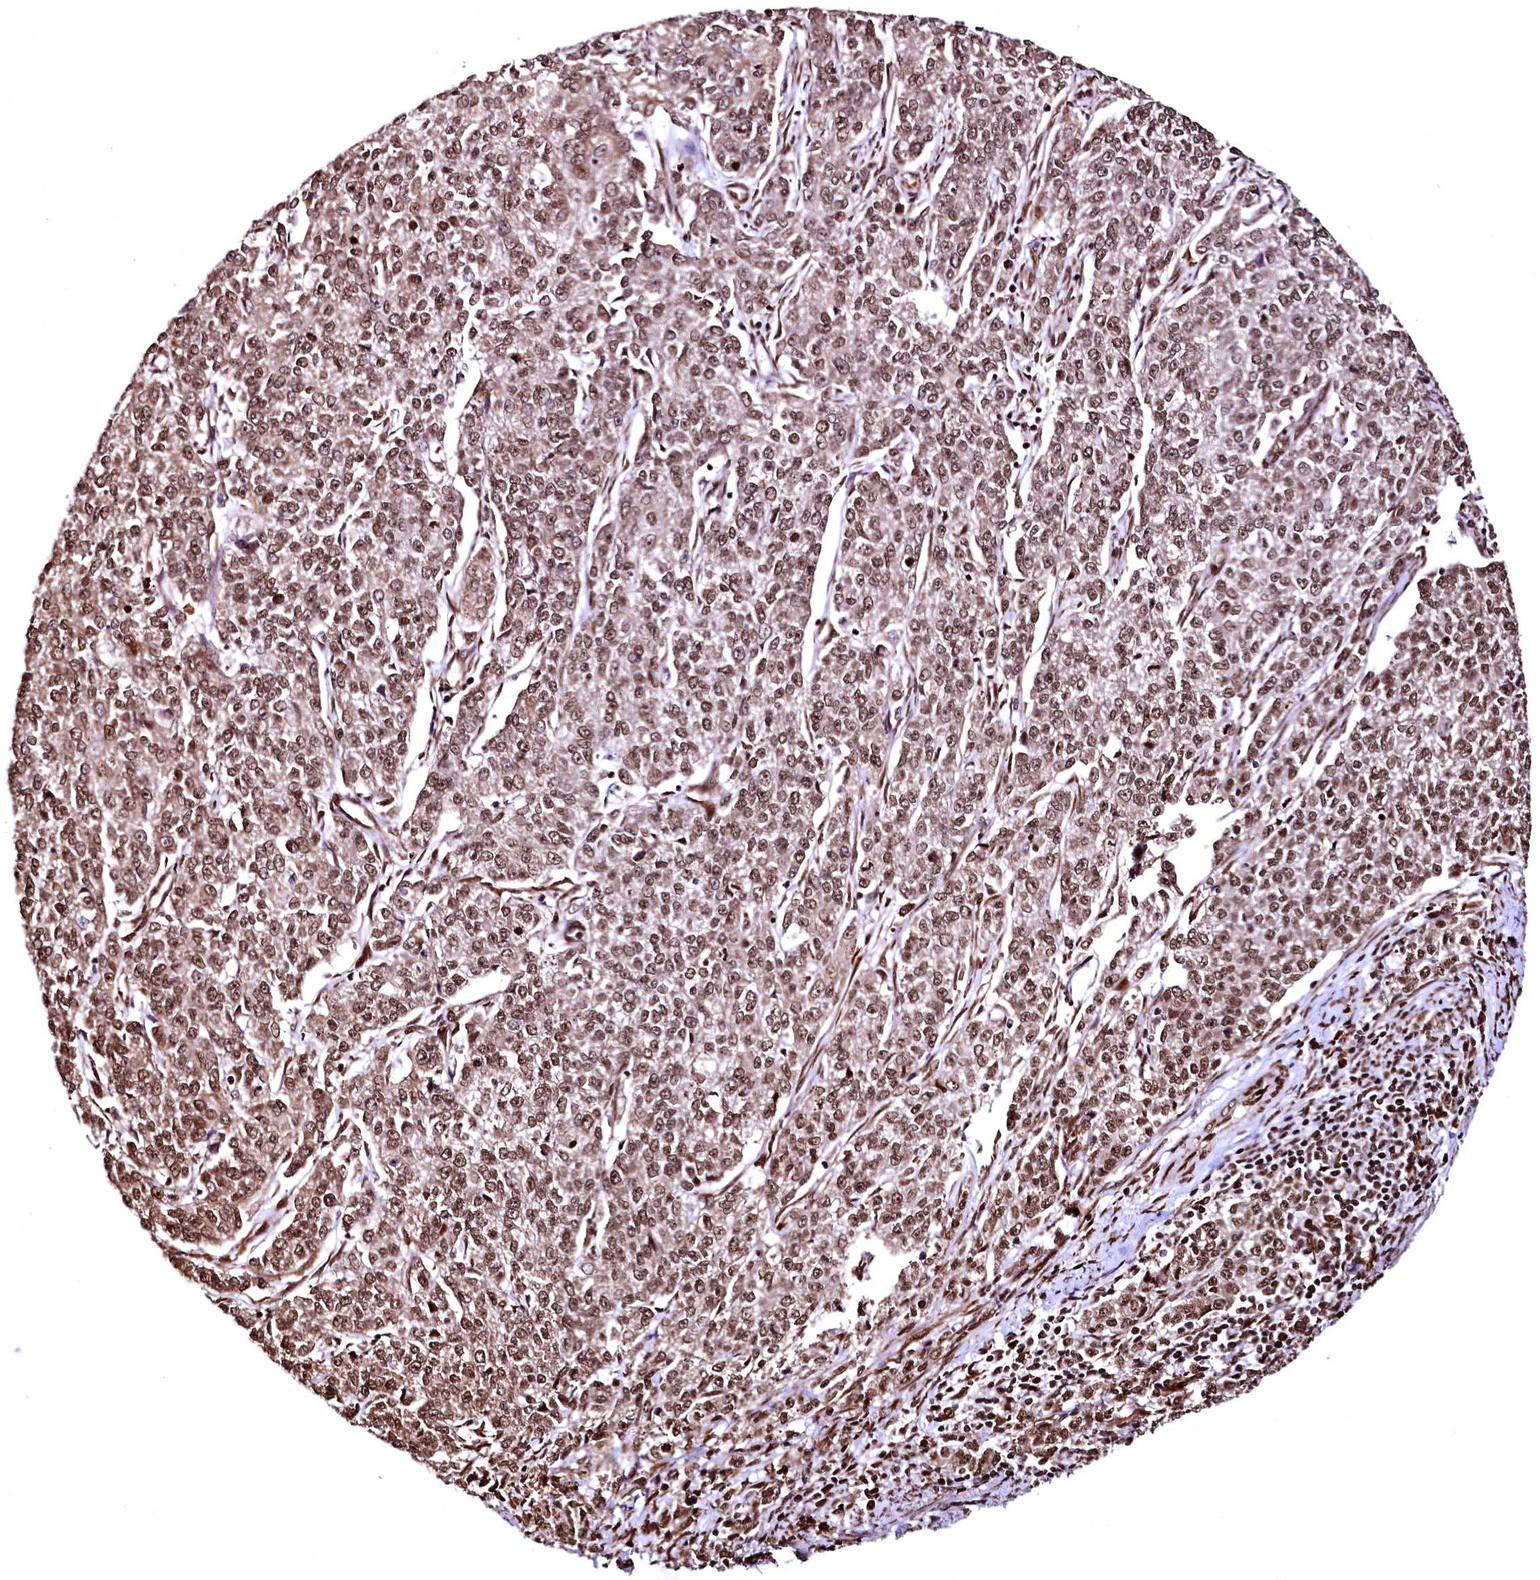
{"staining": {"intensity": "moderate", "quantity": ">75%", "location": "nuclear"}, "tissue": "endometrial cancer", "cell_type": "Tumor cells", "image_type": "cancer", "snomed": [{"axis": "morphology", "description": "Adenocarcinoma, NOS"}, {"axis": "topography", "description": "Endometrium"}], "caption": "IHC of human endometrial cancer shows medium levels of moderate nuclear positivity in about >75% of tumor cells. (Stains: DAB (3,3'-diaminobenzidine) in brown, nuclei in blue, Microscopy: brightfield microscopy at high magnification).", "gene": "PDS5B", "patient": {"sex": "female", "age": 50}}